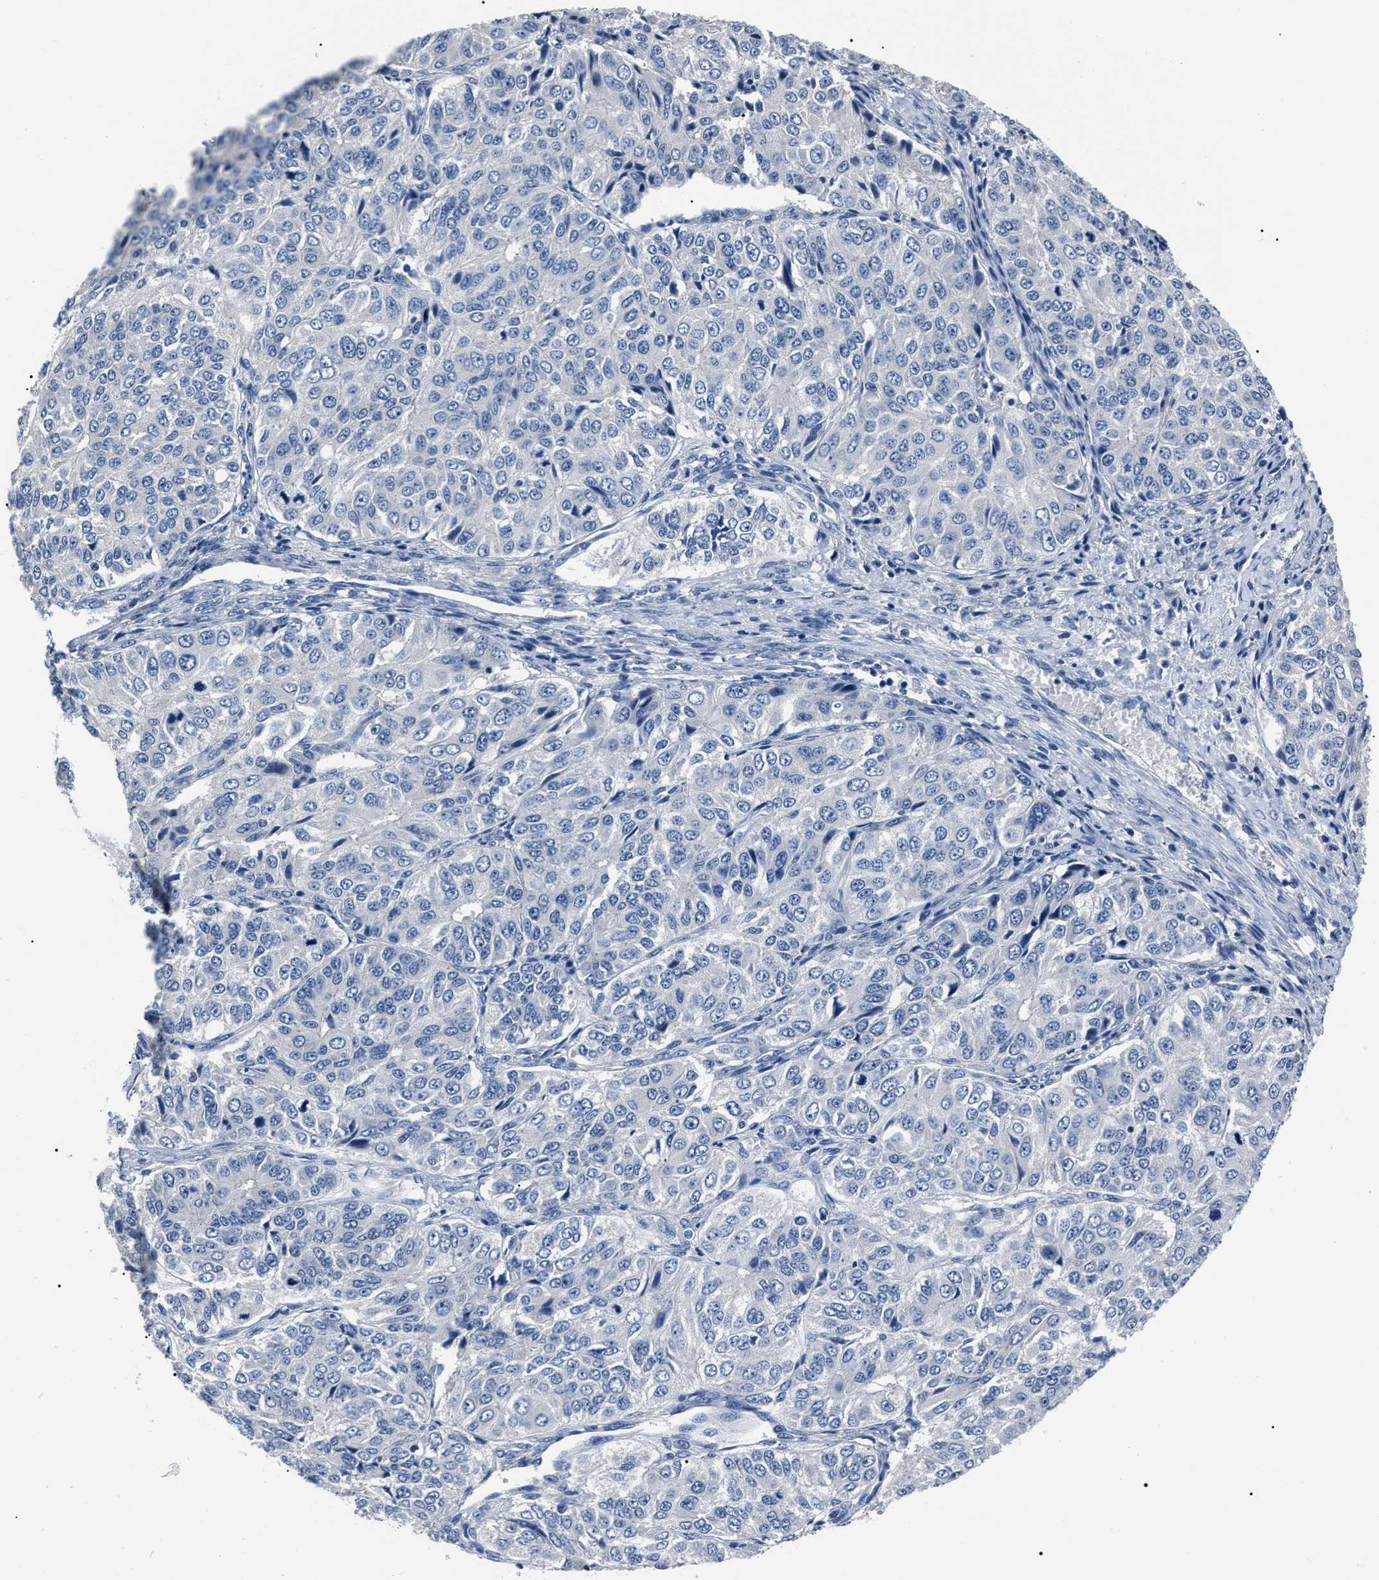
{"staining": {"intensity": "negative", "quantity": "none", "location": "none"}, "tissue": "ovarian cancer", "cell_type": "Tumor cells", "image_type": "cancer", "snomed": [{"axis": "morphology", "description": "Carcinoma, endometroid"}, {"axis": "topography", "description": "Ovary"}], "caption": "A high-resolution histopathology image shows immunohistochemistry staining of ovarian cancer, which shows no significant expression in tumor cells.", "gene": "LRWD1", "patient": {"sex": "female", "age": 51}}